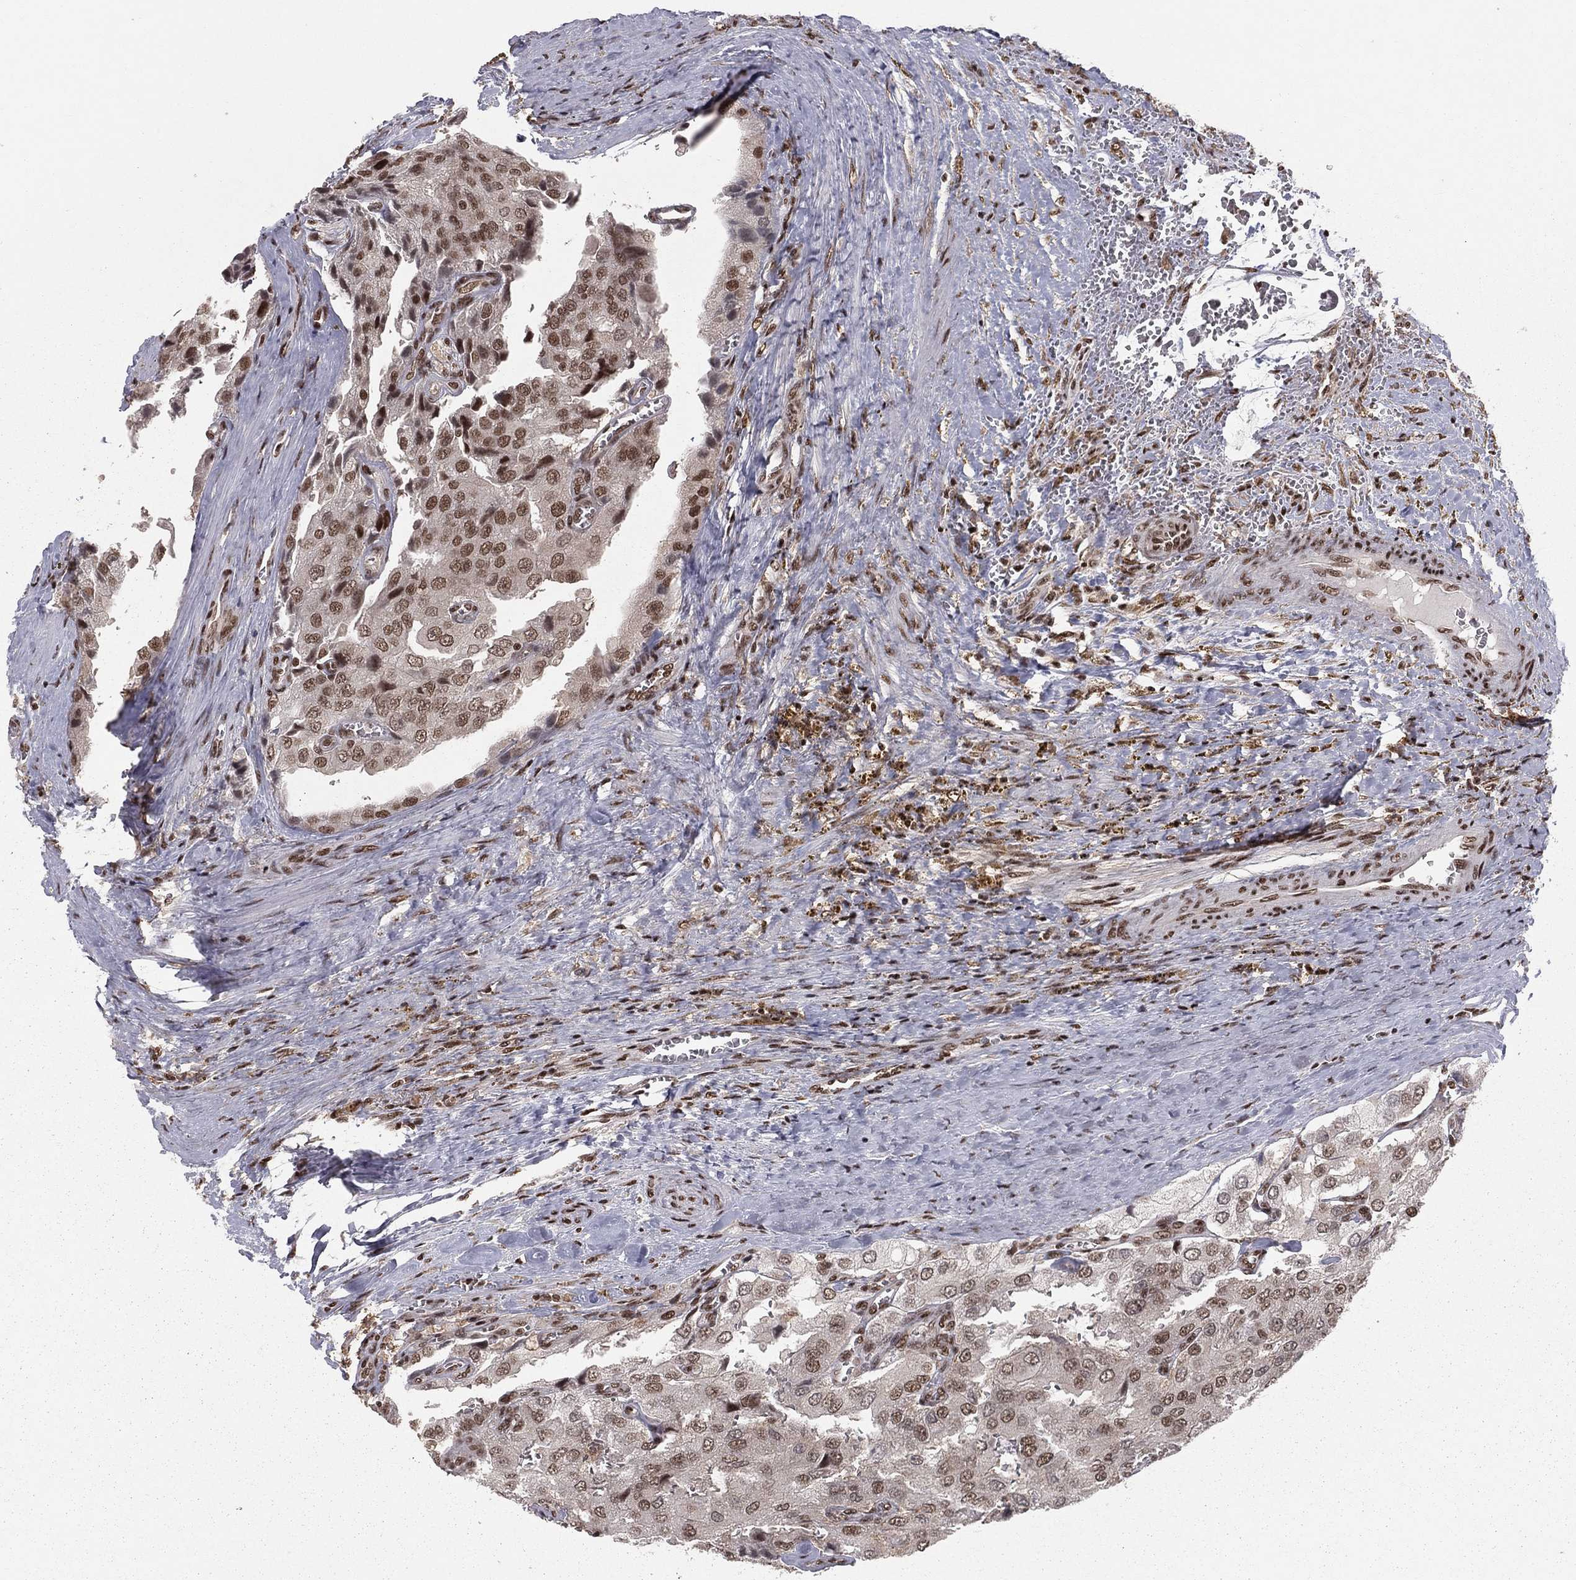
{"staining": {"intensity": "moderate", "quantity": "25%-75%", "location": "nuclear"}, "tissue": "prostate cancer", "cell_type": "Tumor cells", "image_type": "cancer", "snomed": [{"axis": "morphology", "description": "Adenocarcinoma, NOS"}, {"axis": "topography", "description": "Prostate and seminal vesicle, NOS"}, {"axis": "topography", "description": "Prostate"}], "caption": "Tumor cells reveal medium levels of moderate nuclear positivity in approximately 25%-75% of cells in prostate adenocarcinoma.", "gene": "NFYB", "patient": {"sex": "male", "age": 67}}